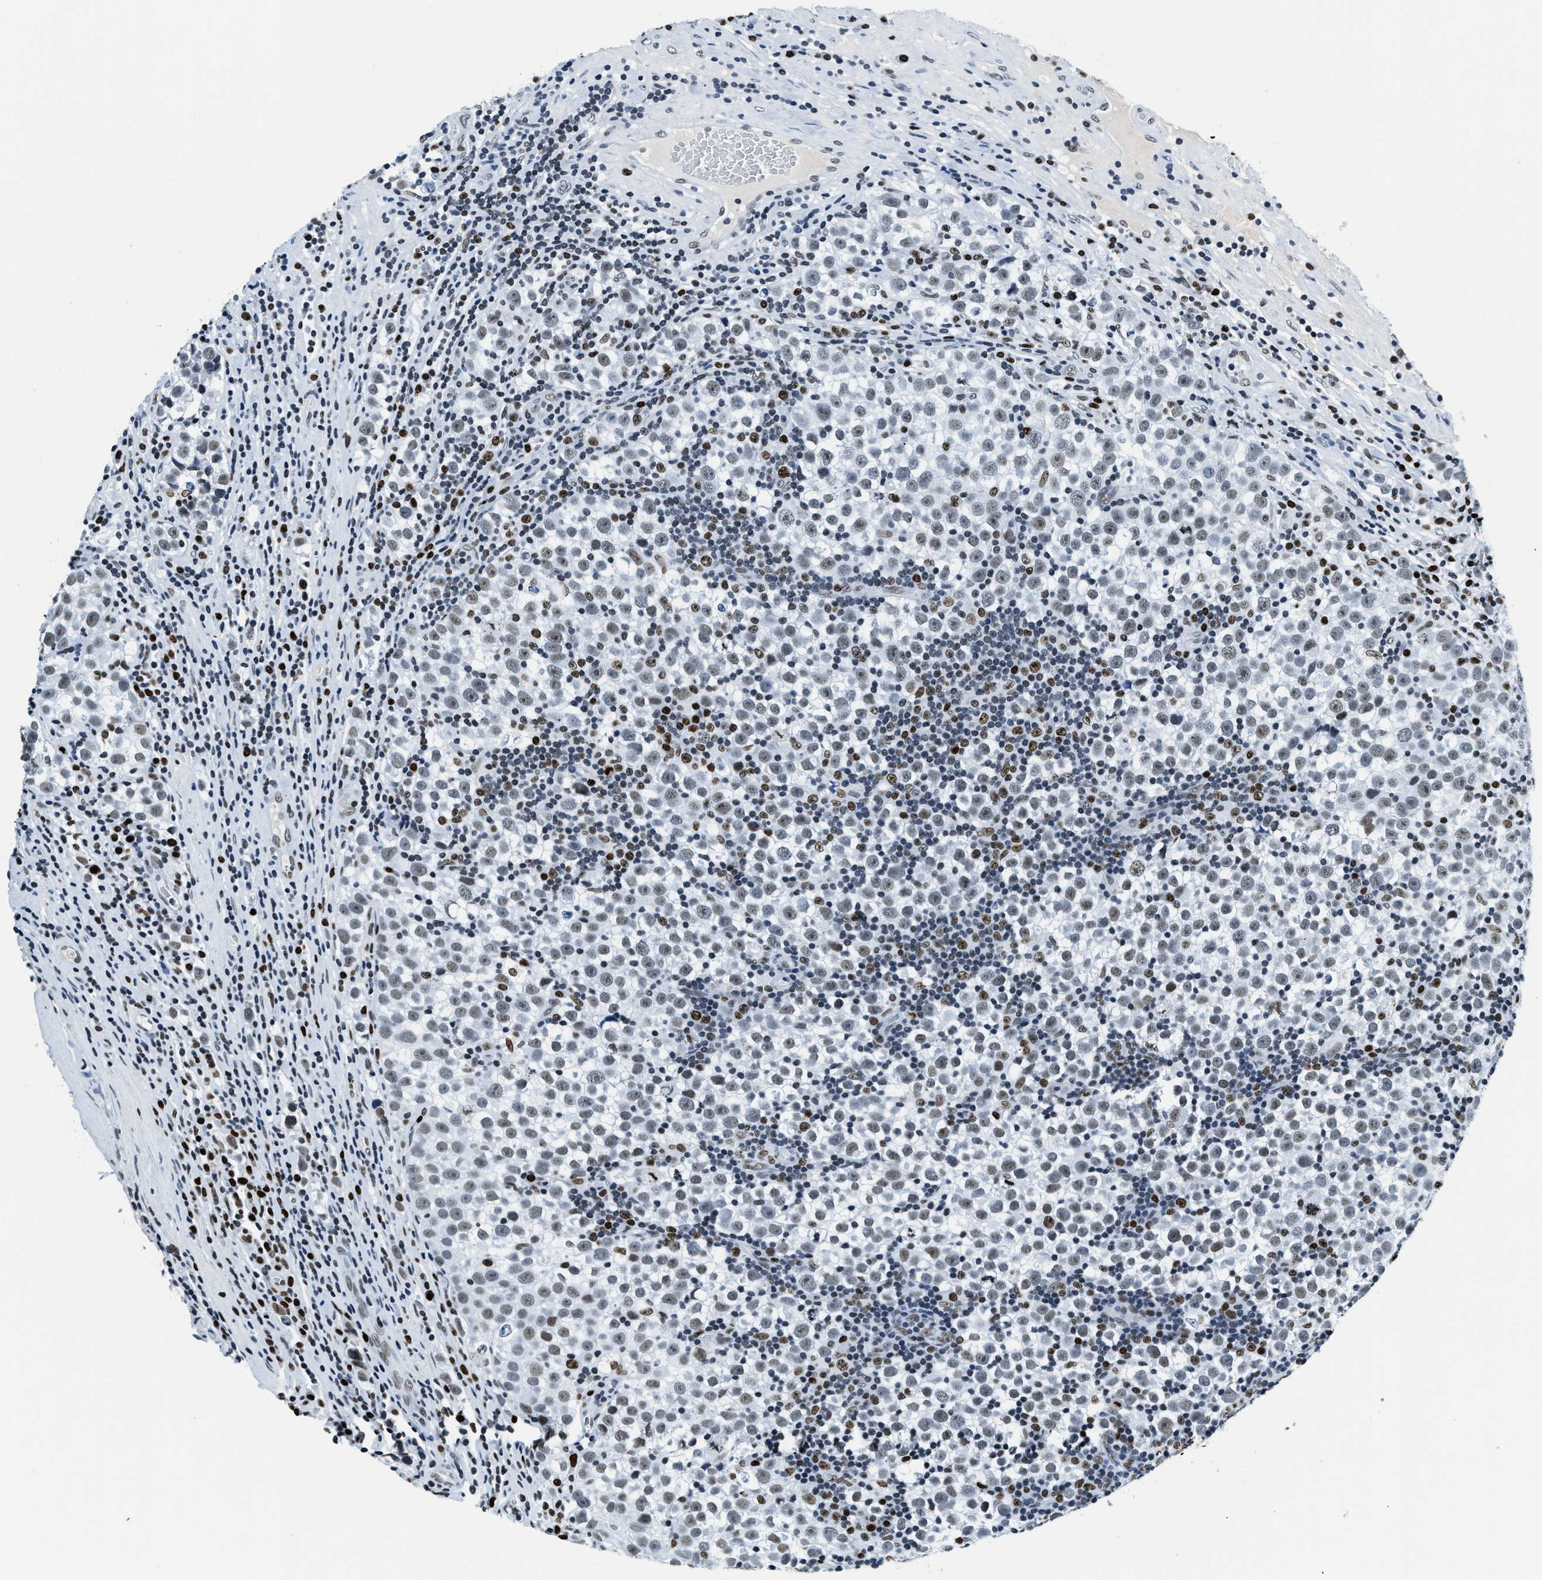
{"staining": {"intensity": "weak", "quantity": "25%-75%", "location": "nuclear"}, "tissue": "testis cancer", "cell_type": "Tumor cells", "image_type": "cancer", "snomed": [{"axis": "morphology", "description": "Normal tissue, NOS"}, {"axis": "morphology", "description": "Seminoma, NOS"}, {"axis": "topography", "description": "Testis"}], "caption": "Weak nuclear positivity for a protein is appreciated in approximately 25%-75% of tumor cells of seminoma (testis) using immunohistochemistry.", "gene": "TOP1", "patient": {"sex": "male", "age": 43}}